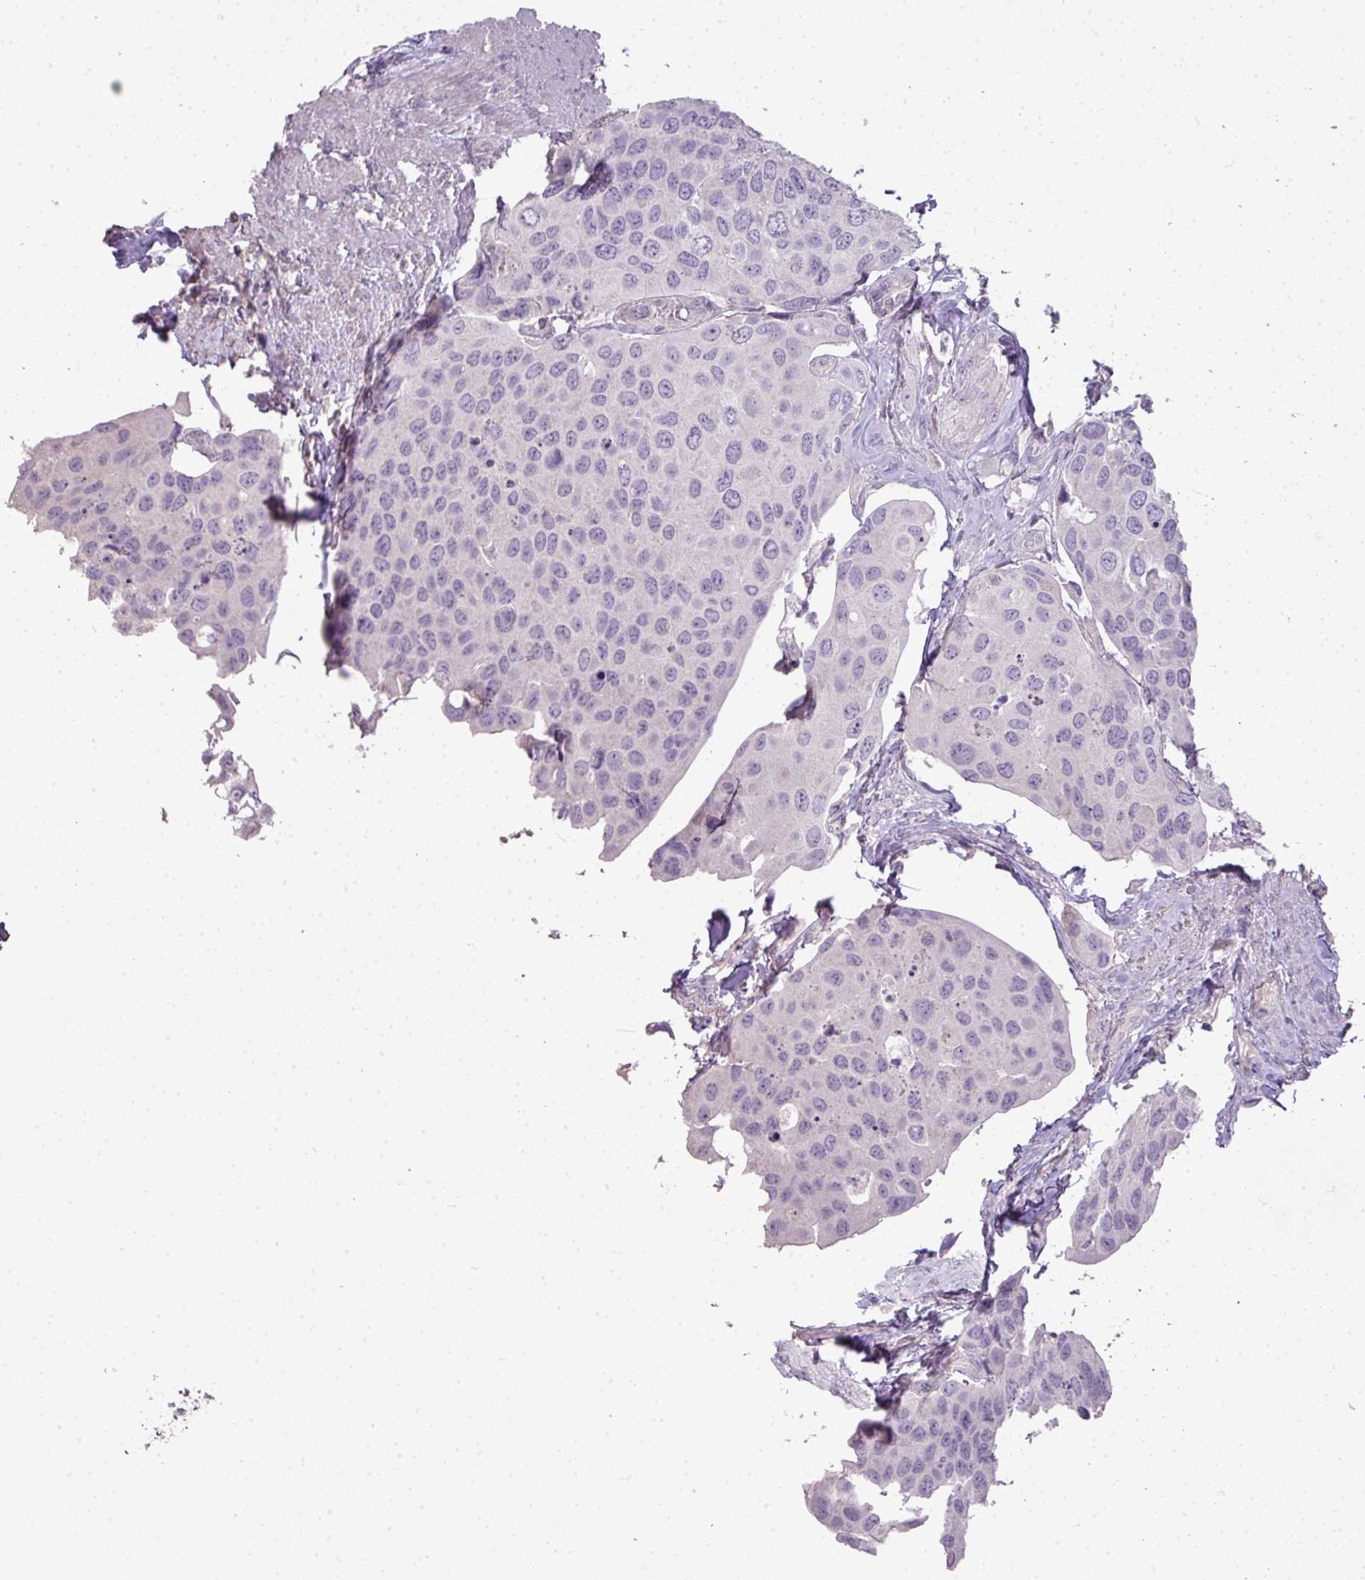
{"staining": {"intensity": "negative", "quantity": "none", "location": "none"}, "tissue": "urothelial cancer", "cell_type": "Tumor cells", "image_type": "cancer", "snomed": [{"axis": "morphology", "description": "Urothelial carcinoma, High grade"}, {"axis": "topography", "description": "Urinary bladder"}], "caption": "This is a image of immunohistochemistry staining of urothelial cancer, which shows no staining in tumor cells. (Immunohistochemistry (ihc), brightfield microscopy, high magnification).", "gene": "LY9", "patient": {"sex": "male", "age": 74}}